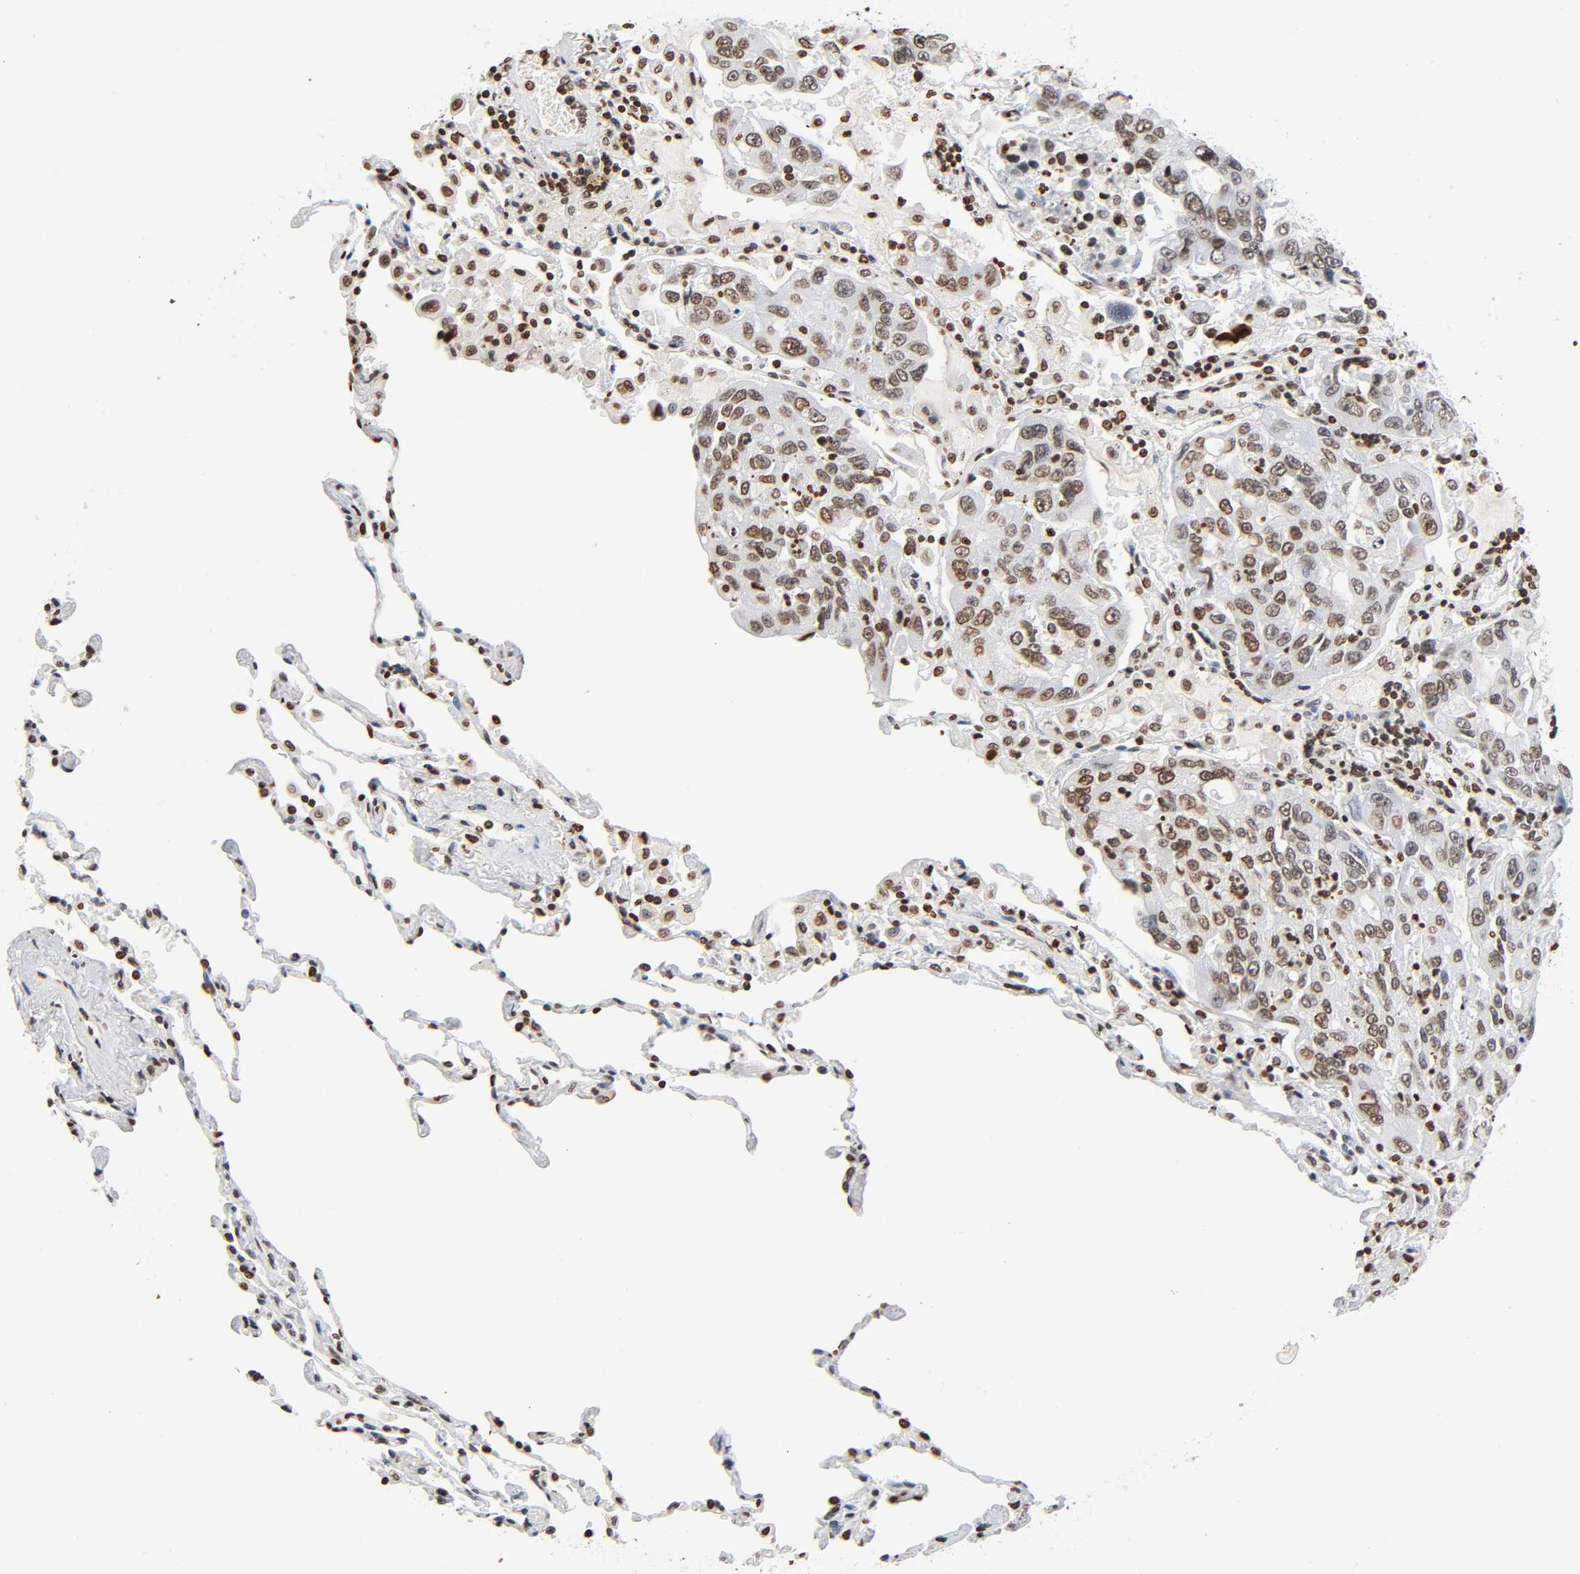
{"staining": {"intensity": "moderate", "quantity": ">75%", "location": "nuclear"}, "tissue": "lung cancer", "cell_type": "Tumor cells", "image_type": "cancer", "snomed": [{"axis": "morphology", "description": "Adenocarcinoma, NOS"}, {"axis": "topography", "description": "Lung"}], "caption": "About >75% of tumor cells in human lung cancer (adenocarcinoma) demonstrate moderate nuclear protein positivity as visualized by brown immunohistochemical staining.", "gene": "HOXA6", "patient": {"sex": "male", "age": 64}}